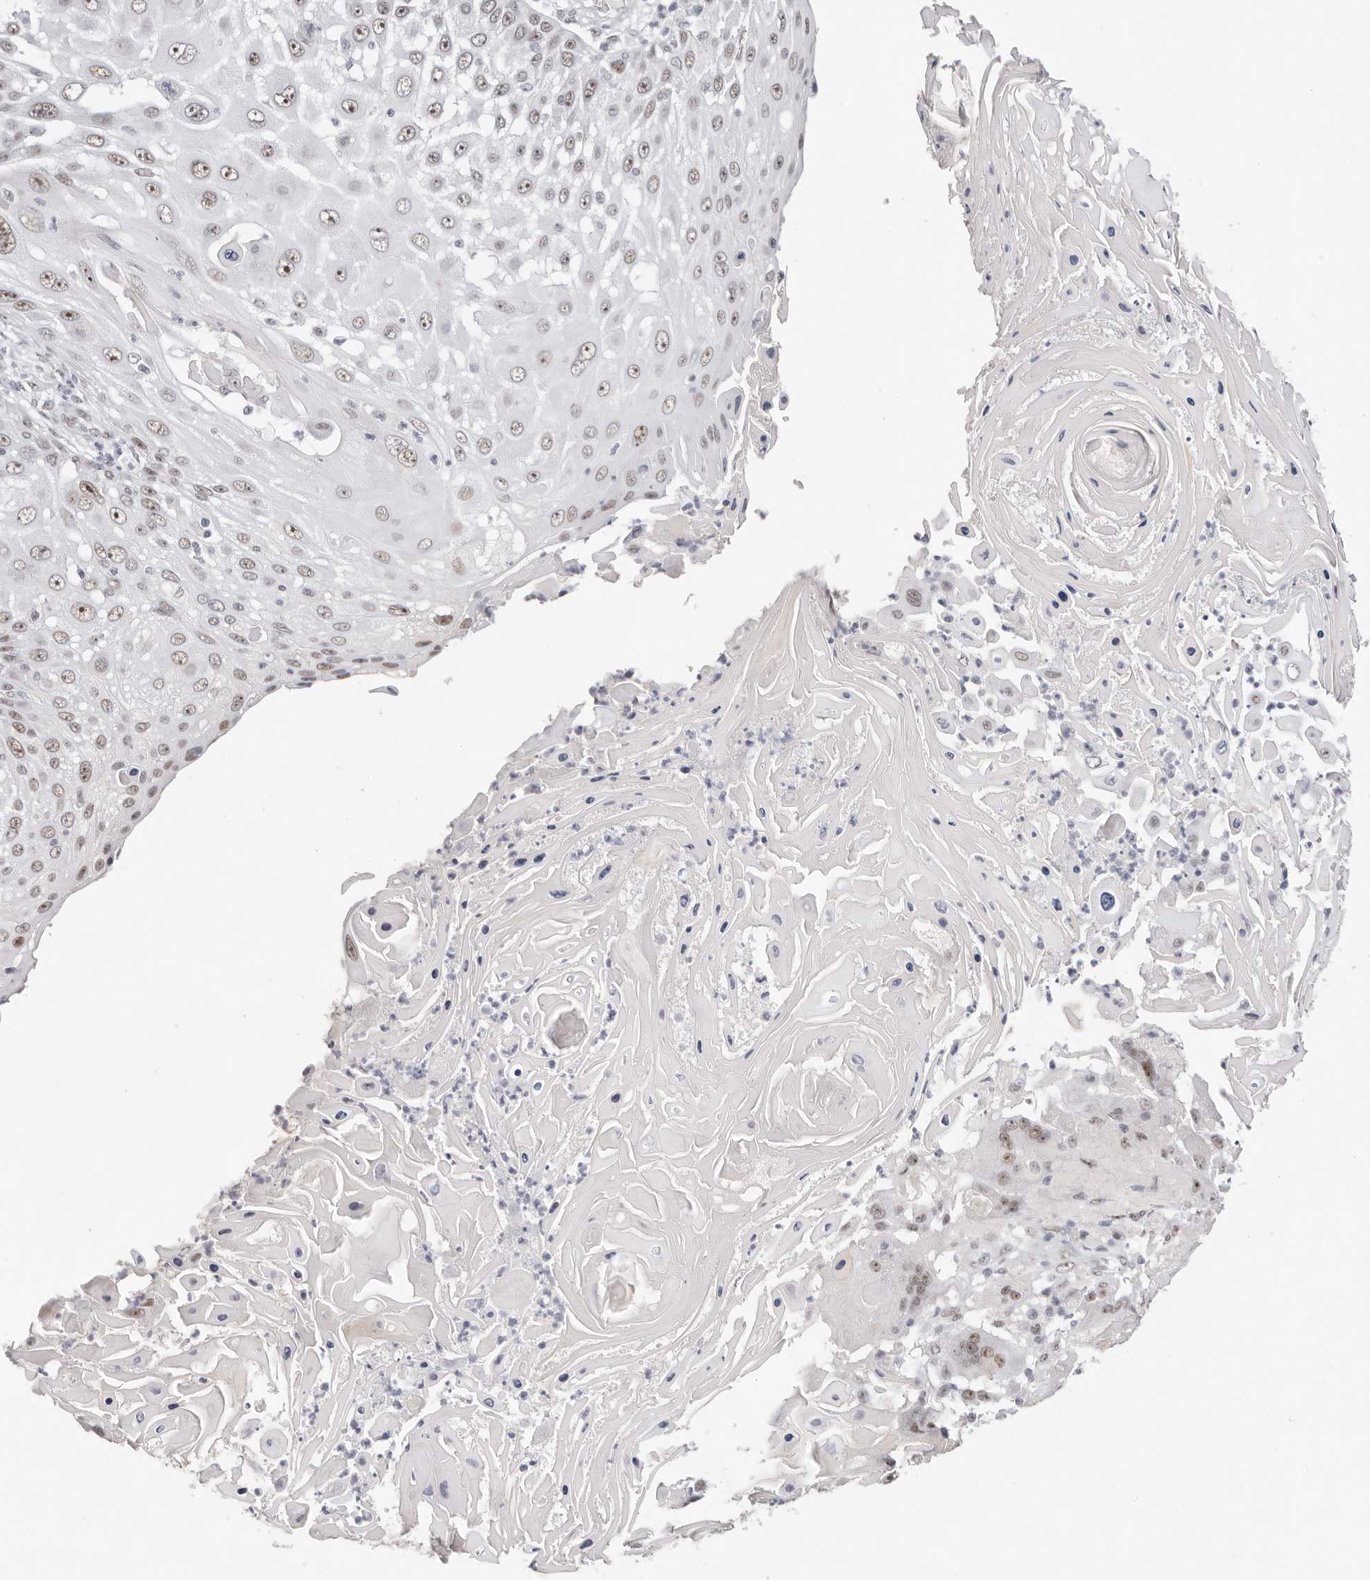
{"staining": {"intensity": "moderate", "quantity": ">75%", "location": "nuclear"}, "tissue": "skin cancer", "cell_type": "Tumor cells", "image_type": "cancer", "snomed": [{"axis": "morphology", "description": "Squamous cell carcinoma, NOS"}, {"axis": "topography", "description": "Skin"}], "caption": "IHC micrograph of neoplastic tissue: human skin cancer stained using immunohistochemistry exhibits medium levels of moderate protein expression localized specifically in the nuclear of tumor cells, appearing as a nuclear brown color.", "gene": "LARP7", "patient": {"sex": "female", "age": 44}}